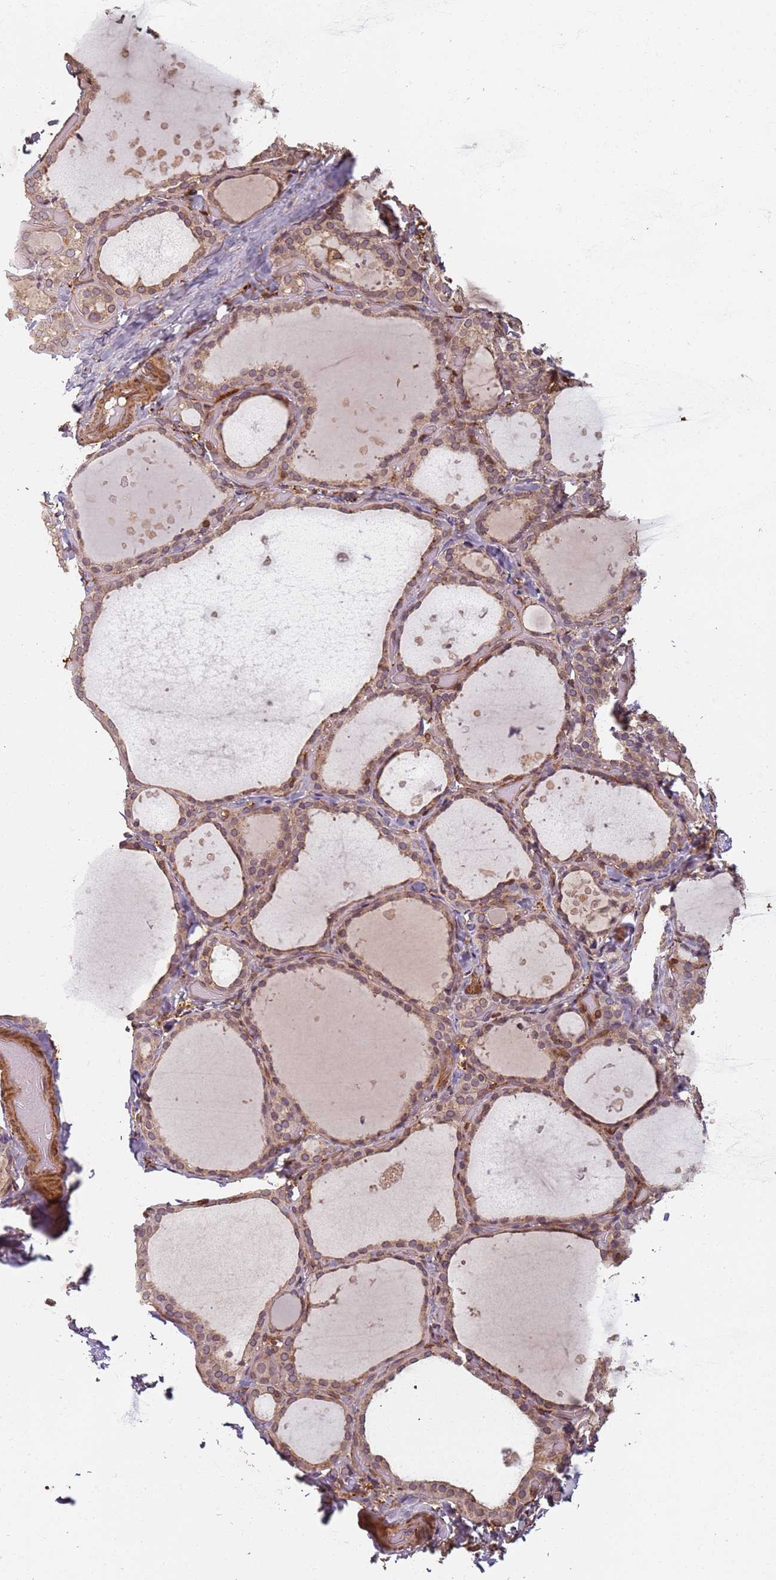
{"staining": {"intensity": "weak", "quantity": ">75%", "location": "cytoplasmic/membranous,nuclear"}, "tissue": "thyroid gland", "cell_type": "Glandular cells", "image_type": "normal", "snomed": [{"axis": "morphology", "description": "Normal tissue, NOS"}, {"axis": "topography", "description": "Thyroid gland"}], "caption": "Immunohistochemistry (IHC) staining of benign thyroid gland, which exhibits low levels of weak cytoplasmic/membranous,nuclear expression in about >75% of glandular cells indicating weak cytoplasmic/membranous,nuclear protein staining. The staining was performed using DAB (brown) for protein detection and nuclei were counterstained in hematoxylin (blue).", "gene": "SDCCAG8", "patient": {"sex": "female", "age": 44}}